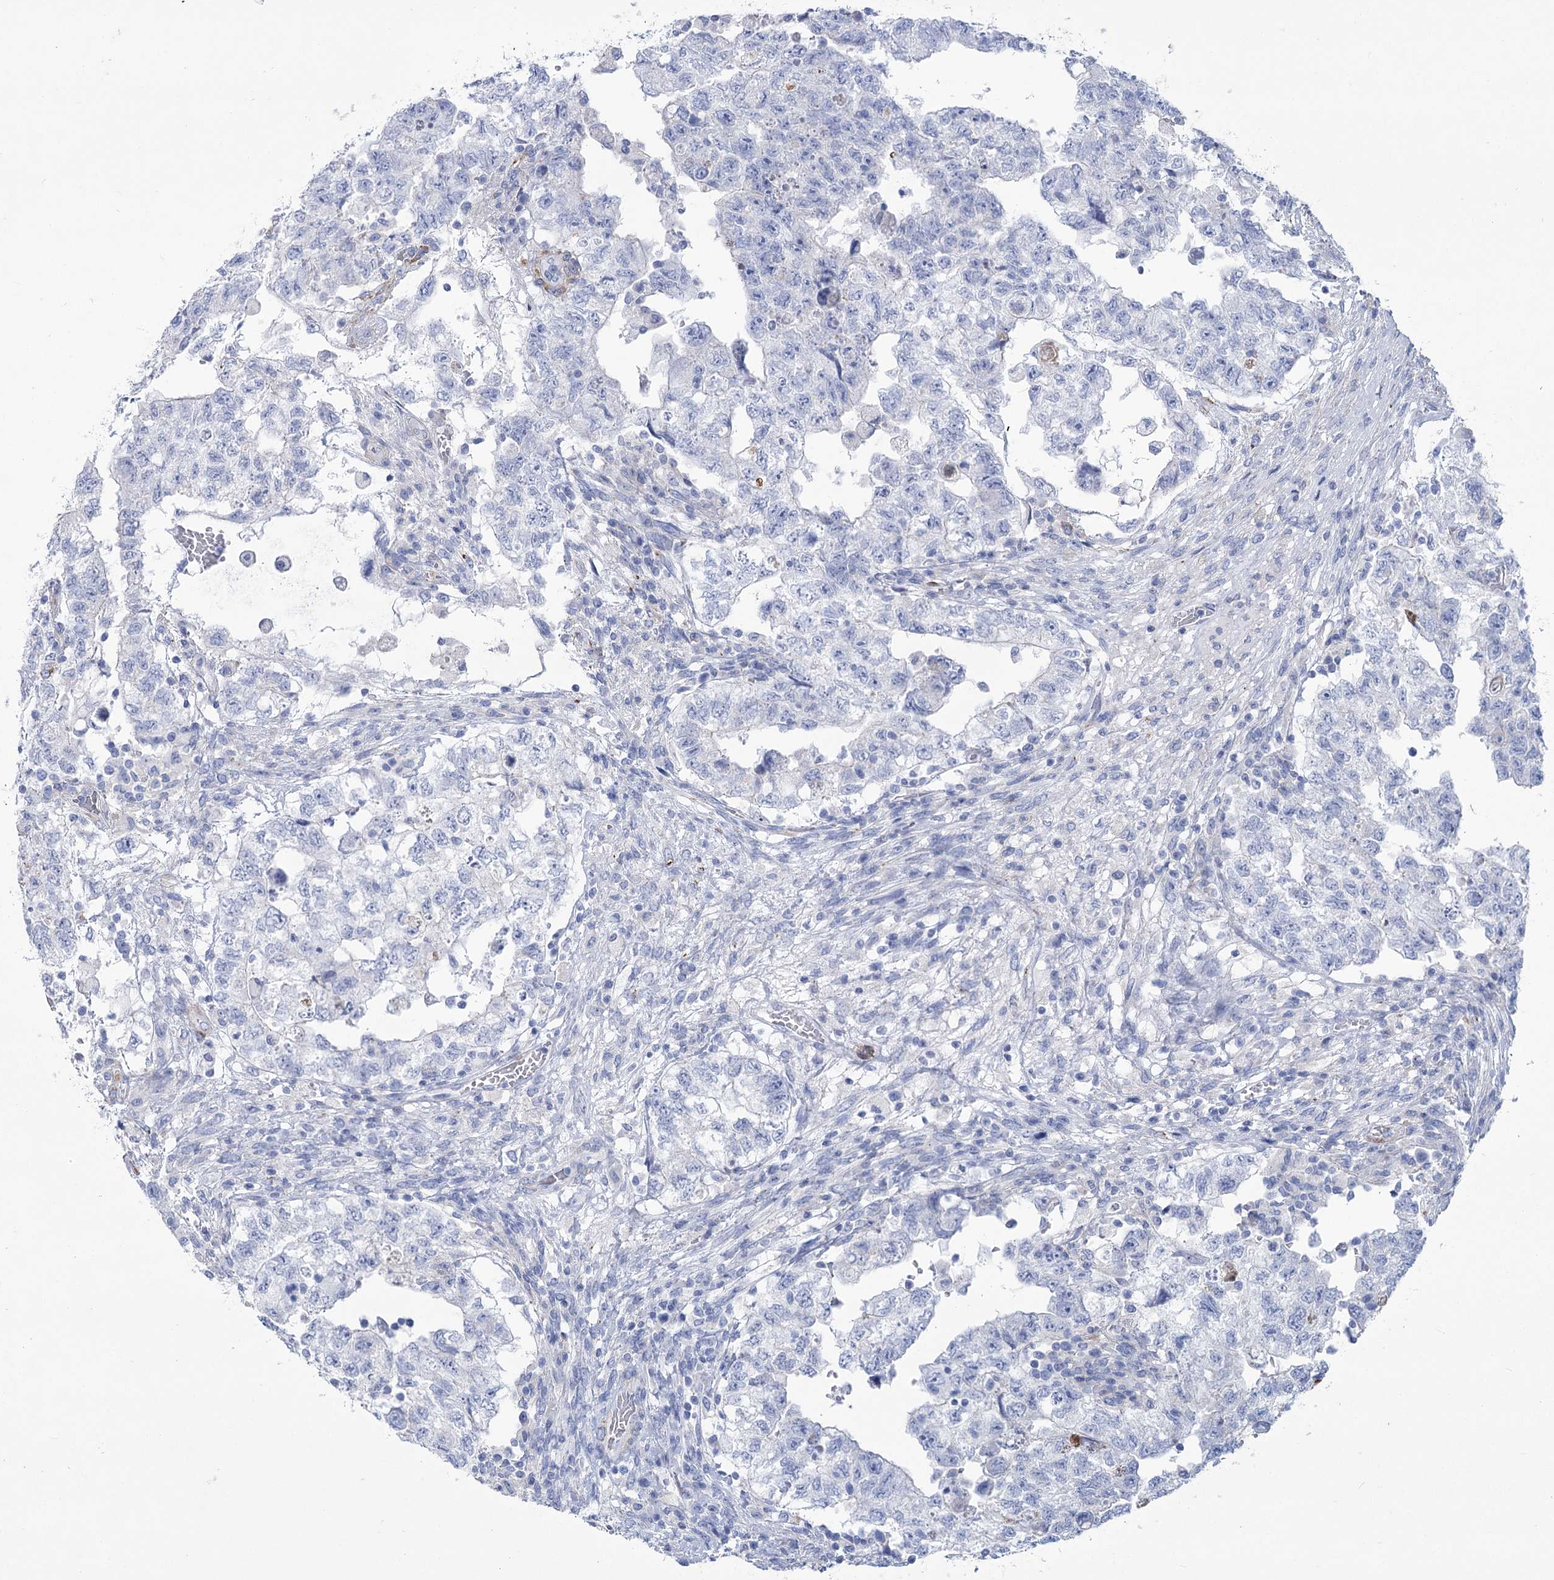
{"staining": {"intensity": "negative", "quantity": "none", "location": "none"}, "tissue": "testis cancer", "cell_type": "Tumor cells", "image_type": "cancer", "snomed": [{"axis": "morphology", "description": "Carcinoma, Embryonal, NOS"}, {"axis": "topography", "description": "Testis"}], "caption": "Immunohistochemistry (IHC) micrograph of neoplastic tissue: embryonal carcinoma (testis) stained with DAB exhibits no significant protein staining in tumor cells. (DAB IHC, high magnification).", "gene": "PCDHA1", "patient": {"sex": "male", "age": 36}}